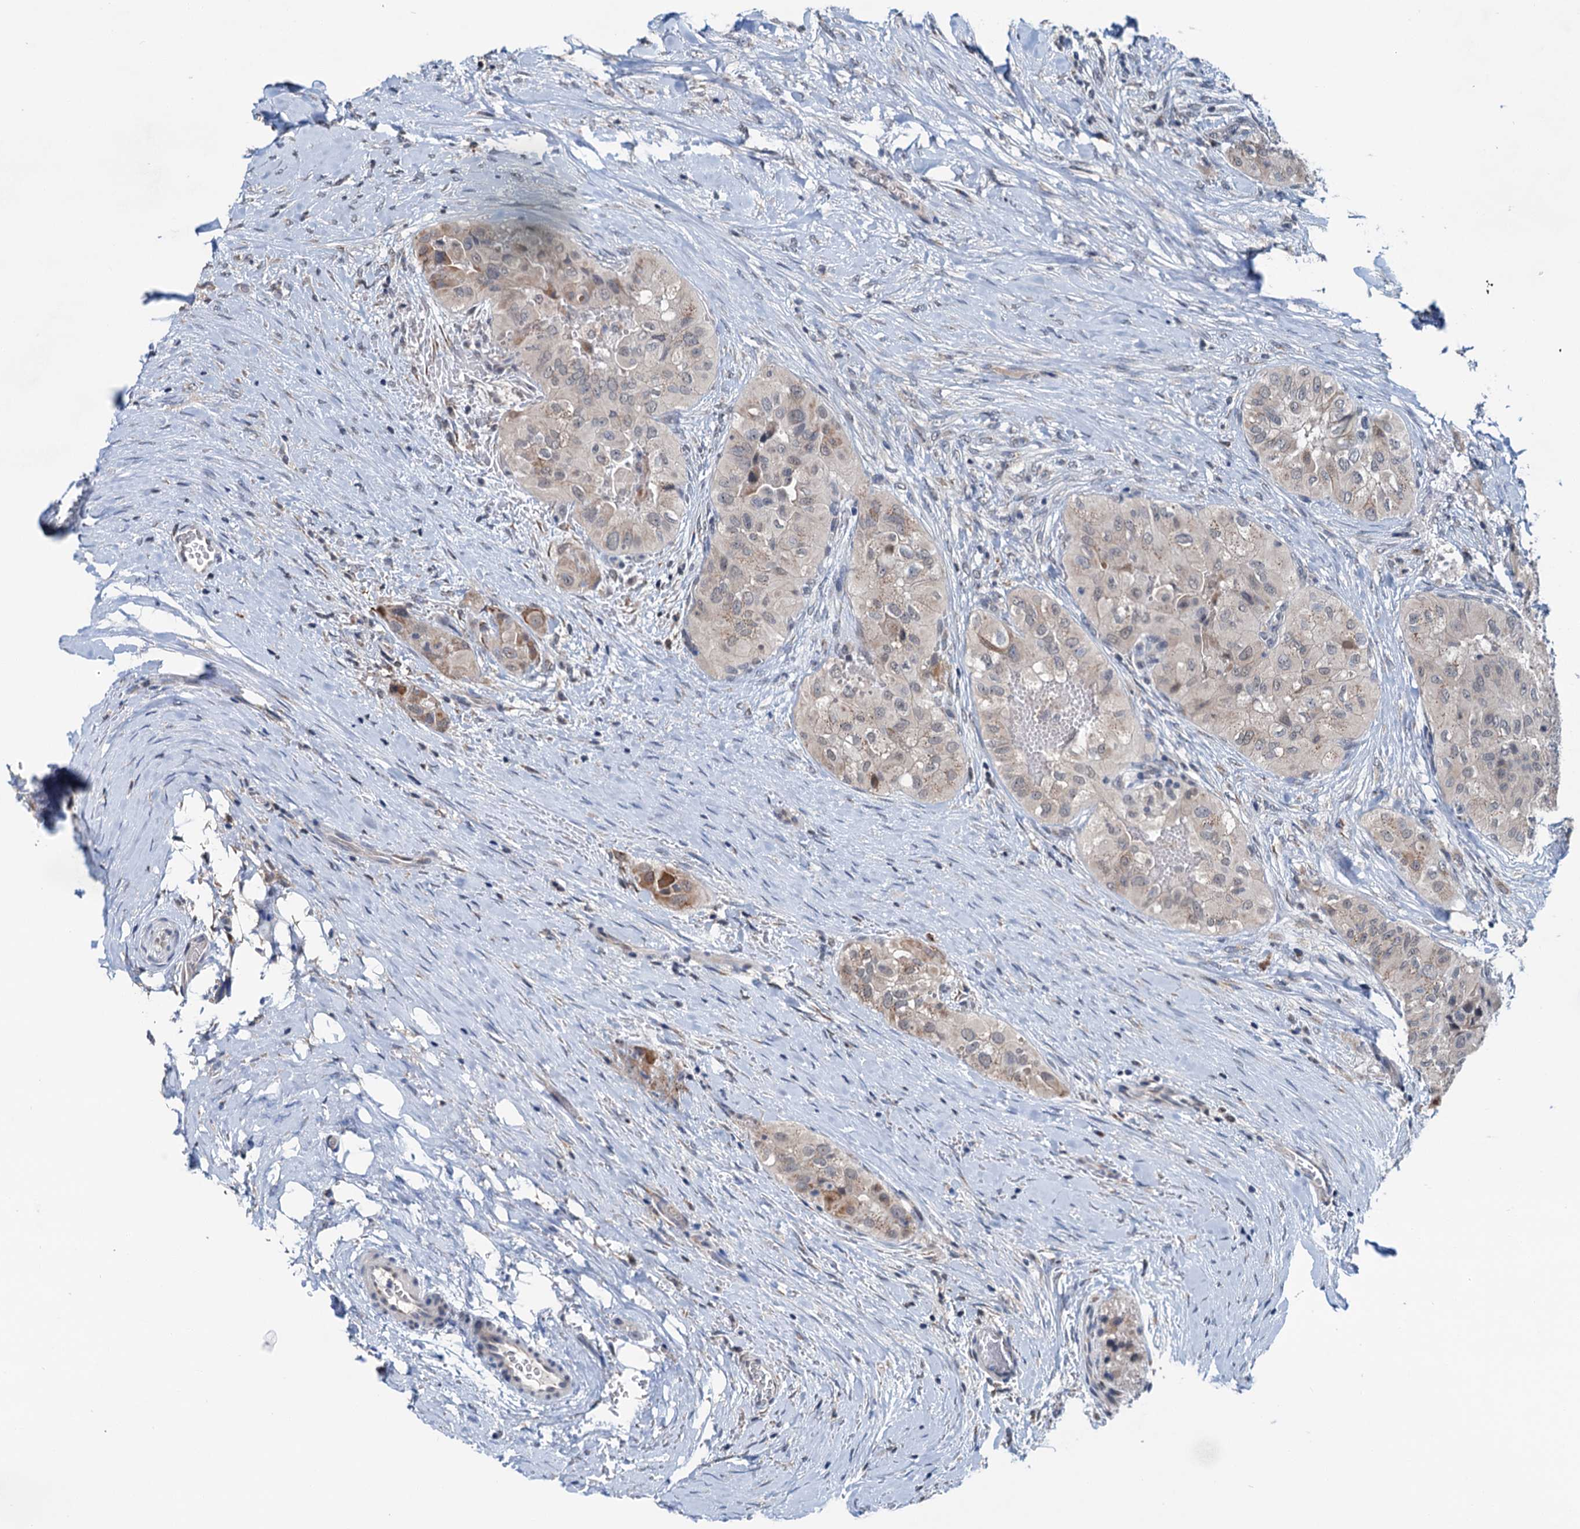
{"staining": {"intensity": "moderate", "quantity": "<25%", "location": "cytoplasmic/membranous"}, "tissue": "thyroid cancer", "cell_type": "Tumor cells", "image_type": "cancer", "snomed": [{"axis": "morphology", "description": "Papillary adenocarcinoma, NOS"}, {"axis": "topography", "description": "Thyroid gland"}], "caption": "Immunohistochemistry (DAB) staining of human thyroid papillary adenocarcinoma shows moderate cytoplasmic/membranous protein staining in approximately <25% of tumor cells.", "gene": "SHLD1", "patient": {"sex": "female", "age": 59}}